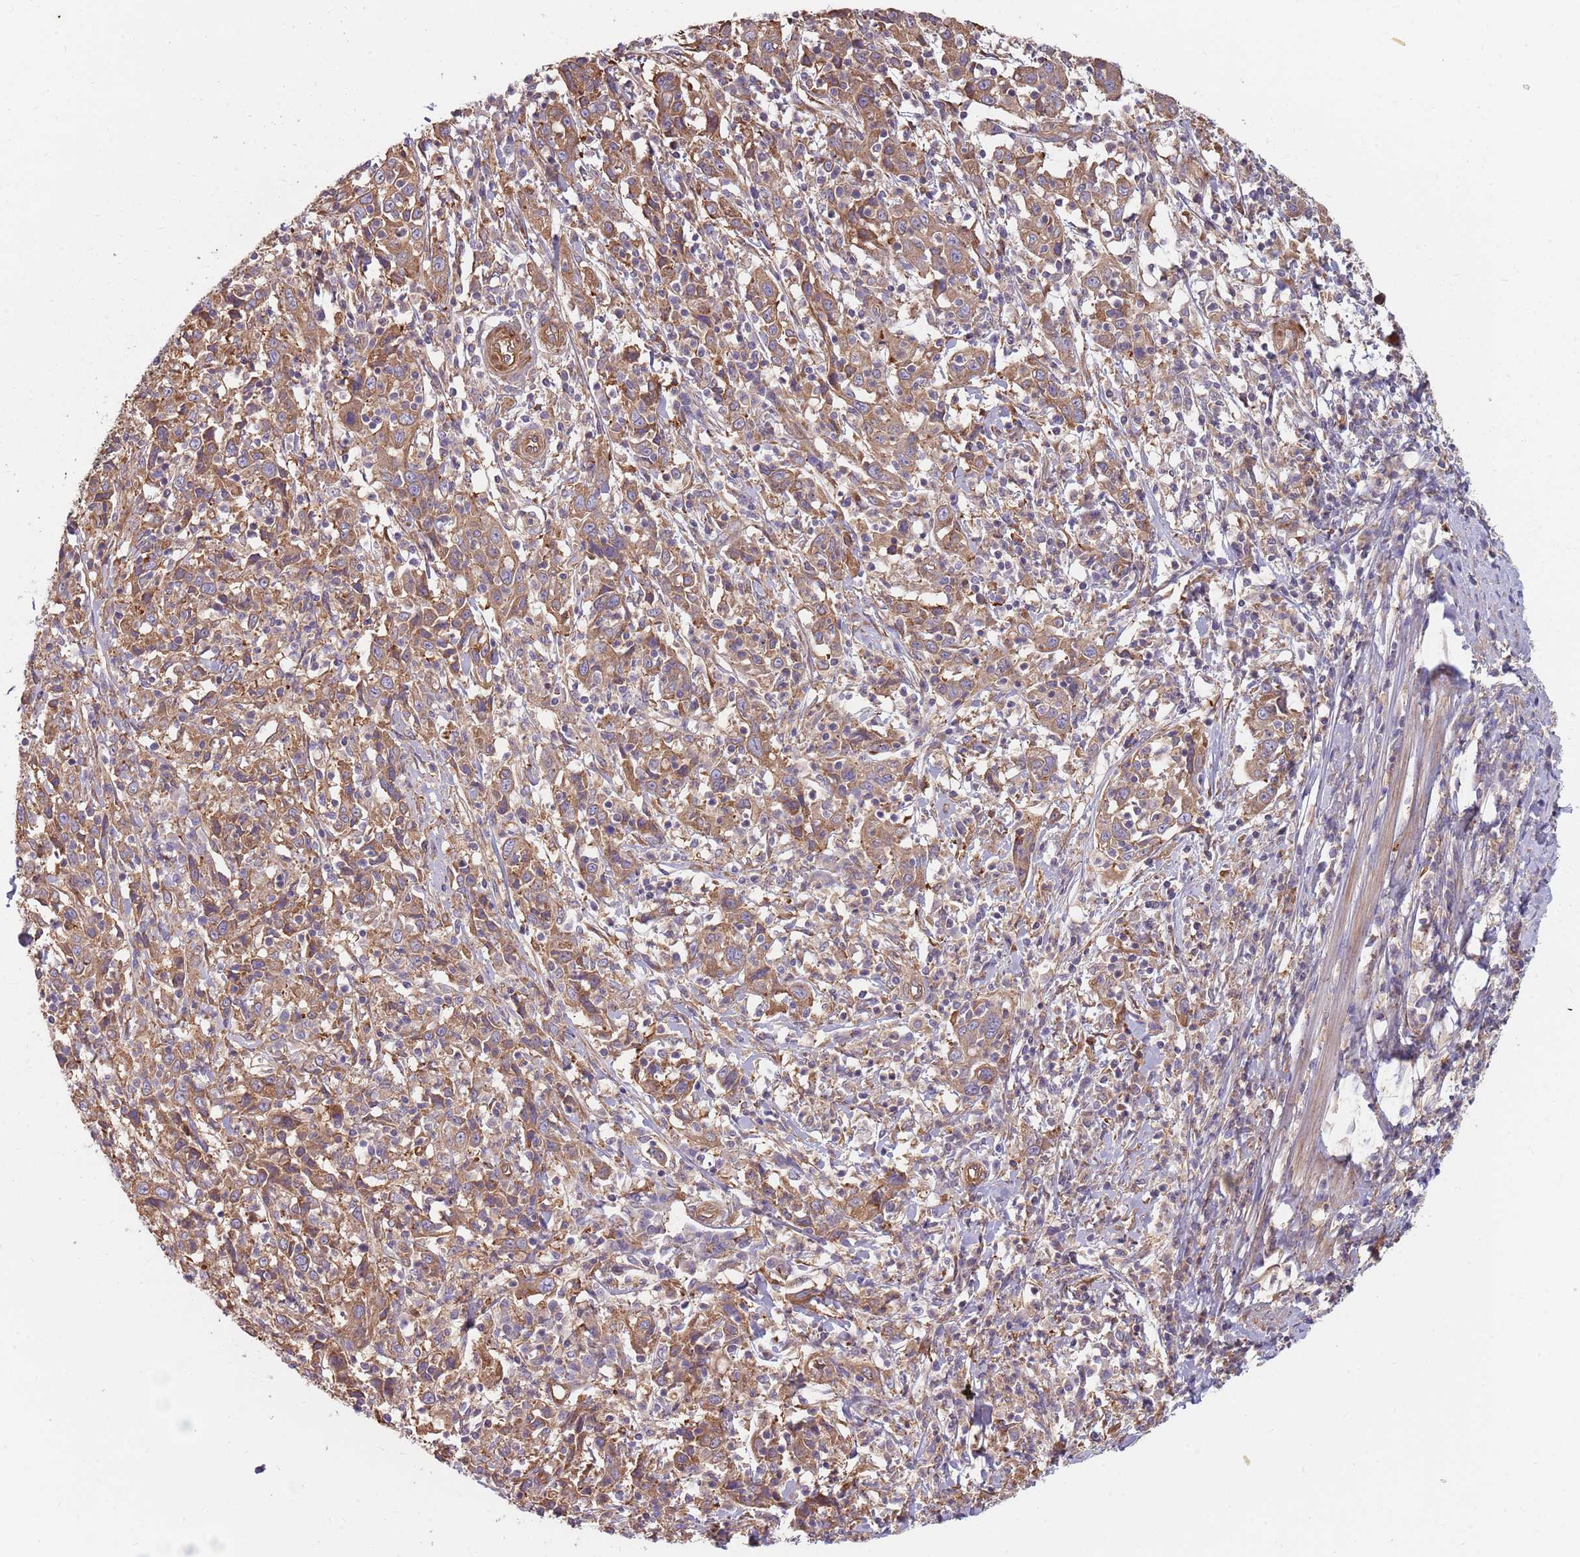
{"staining": {"intensity": "moderate", "quantity": ">75%", "location": "cytoplasmic/membranous"}, "tissue": "cervical cancer", "cell_type": "Tumor cells", "image_type": "cancer", "snomed": [{"axis": "morphology", "description": "Squamous cell carcinoma, NOS"}, {"axis": "topography", "description": "Cervix"}], "caption": "Squamous cell carcinoma (cervical) stained with IHC shows moderate cytoplasmic/membranous staining in about >75% of tumor cells.", "gene": "SPDL1", "patient": {"sex": "female", "age": 46}}